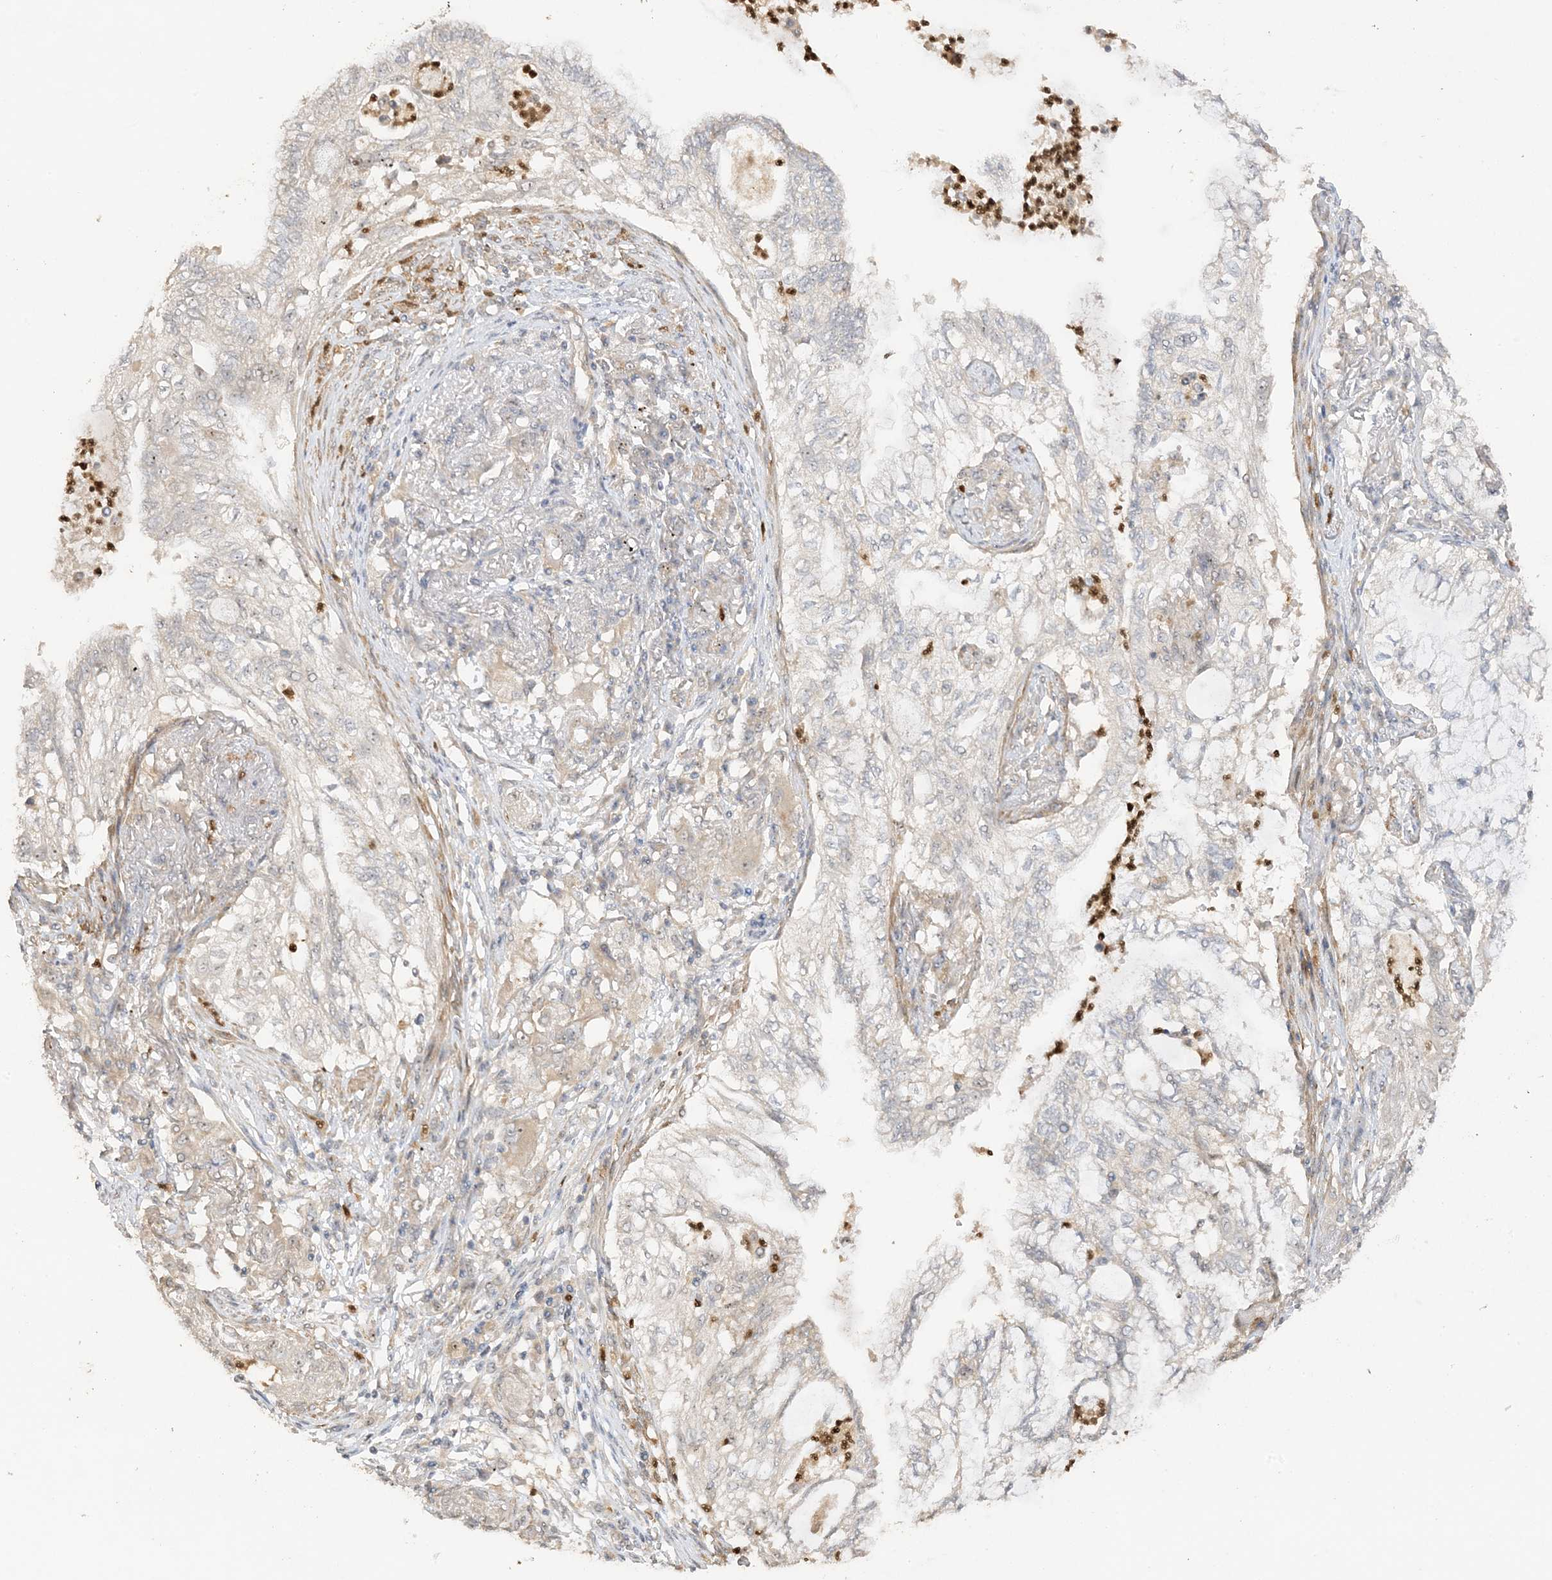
{"staining": {"intensity": "negative", "quantity": "none", "location": "none"}, "tissue": "lung cancer", "cell_type": "Tumor cells", "image_type": "cancer", "snomed": [{"axis": "morphology", "description": "Adenocarcinoma, NOS"}, {"axis": "topography", "description": "Lung"}], "caption": "An IHC micrograph of lung adenocarcinoma is shown. There is no staining in tumor cells of lung adenocarcinoma. (Brightfield microscopy of DAB IHC at high magnification).", "gene": "DDX18", "patient": {"sex": "female", "age": 70}}